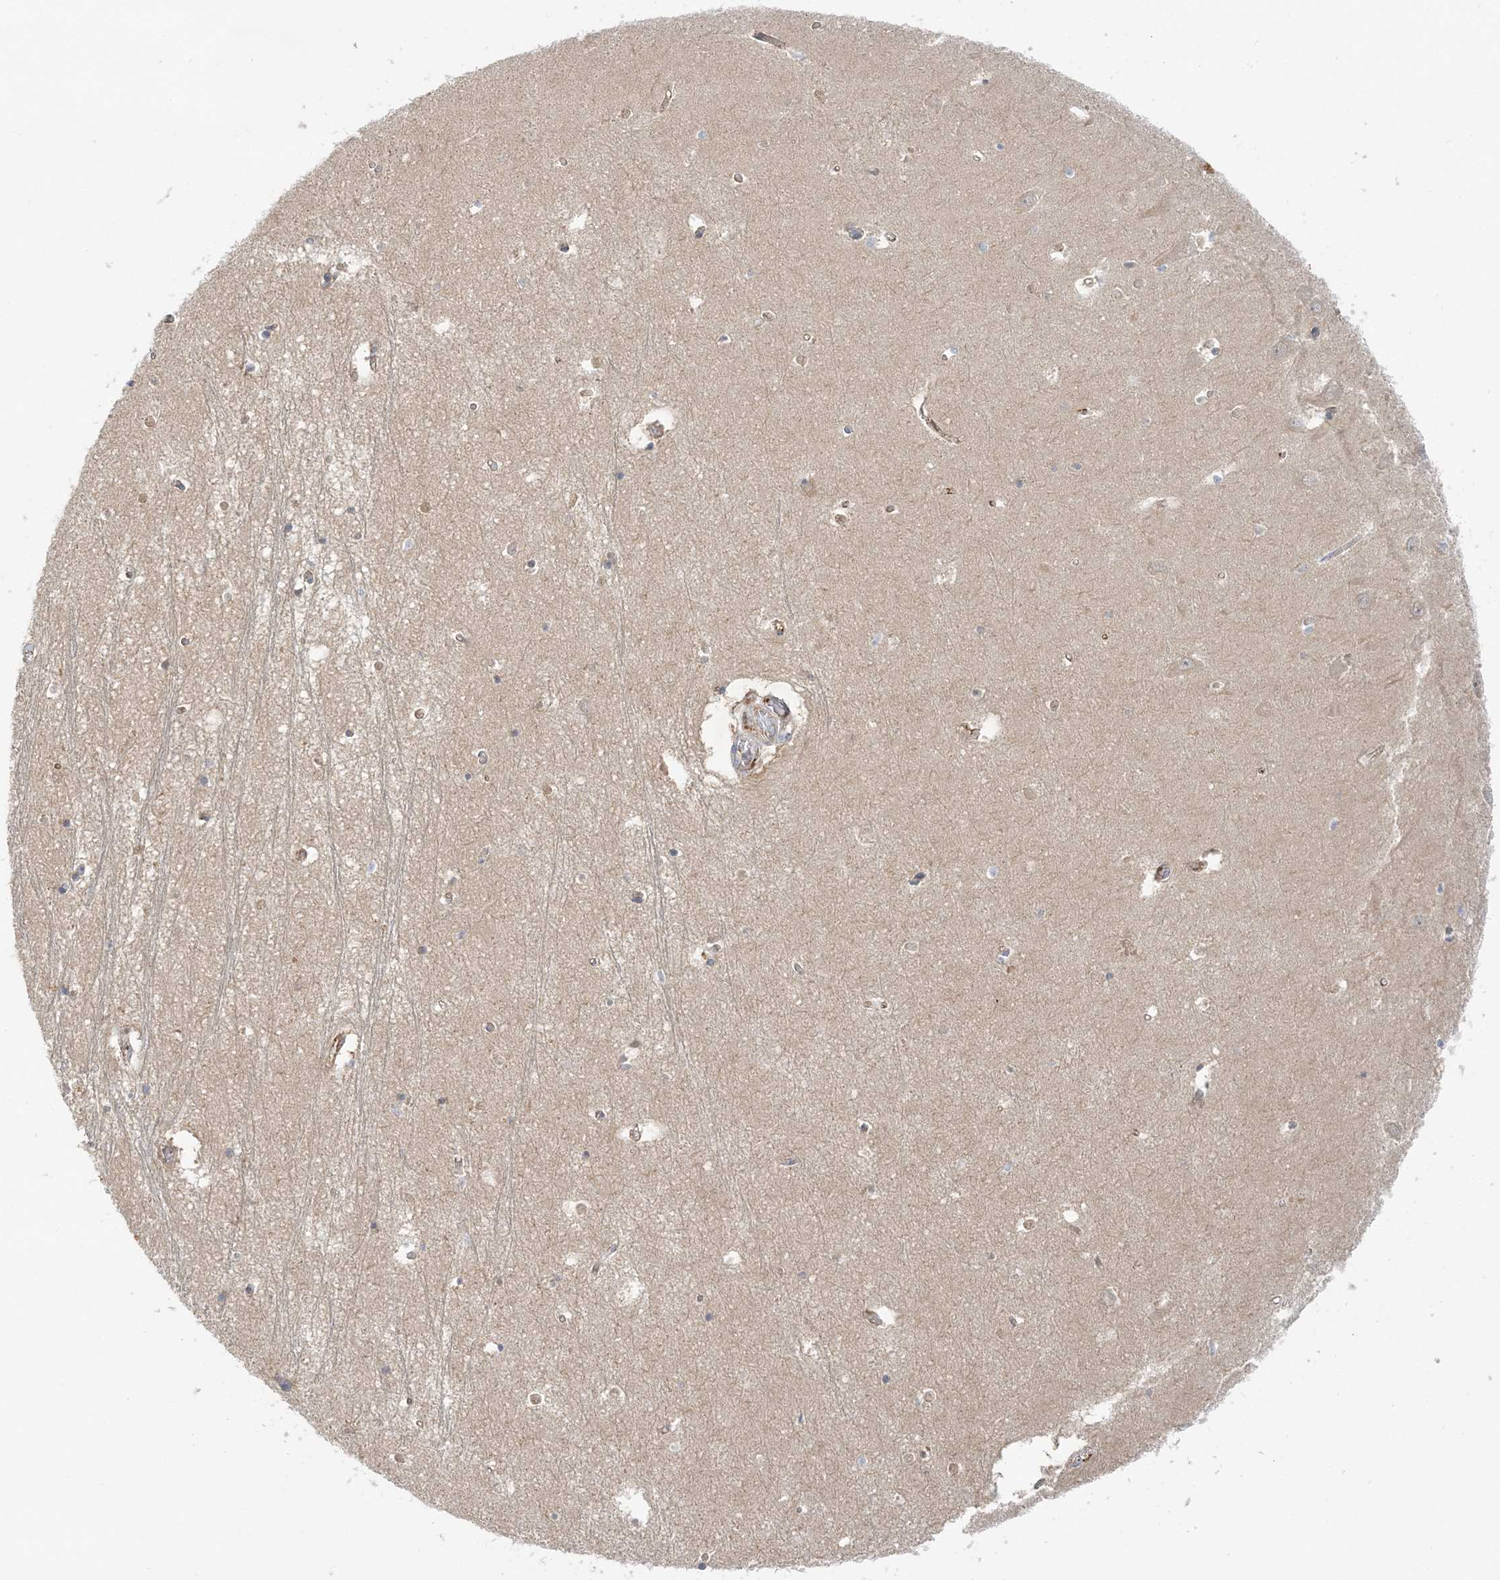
{"staining": {"intensity": "weak", "quantity": "<25%", "location": "cytoplasmic/membranous"}, "tissue": "hippocampus", "cell_type": "Glial cells", "image_type": "normal", "snomed": [{"axis": "morphology", "description": "Normal tissue, NOS"}, {"axis": "topography", "description": "Hippocampus"}], "caption": "High power microscopy micrograph of an immunohistochemistry histopathology image of normal hippocampus, revealing no significant staining in glial cells.", "gene": "INPP1", "patient": {"sex": "male", "age": 70}}